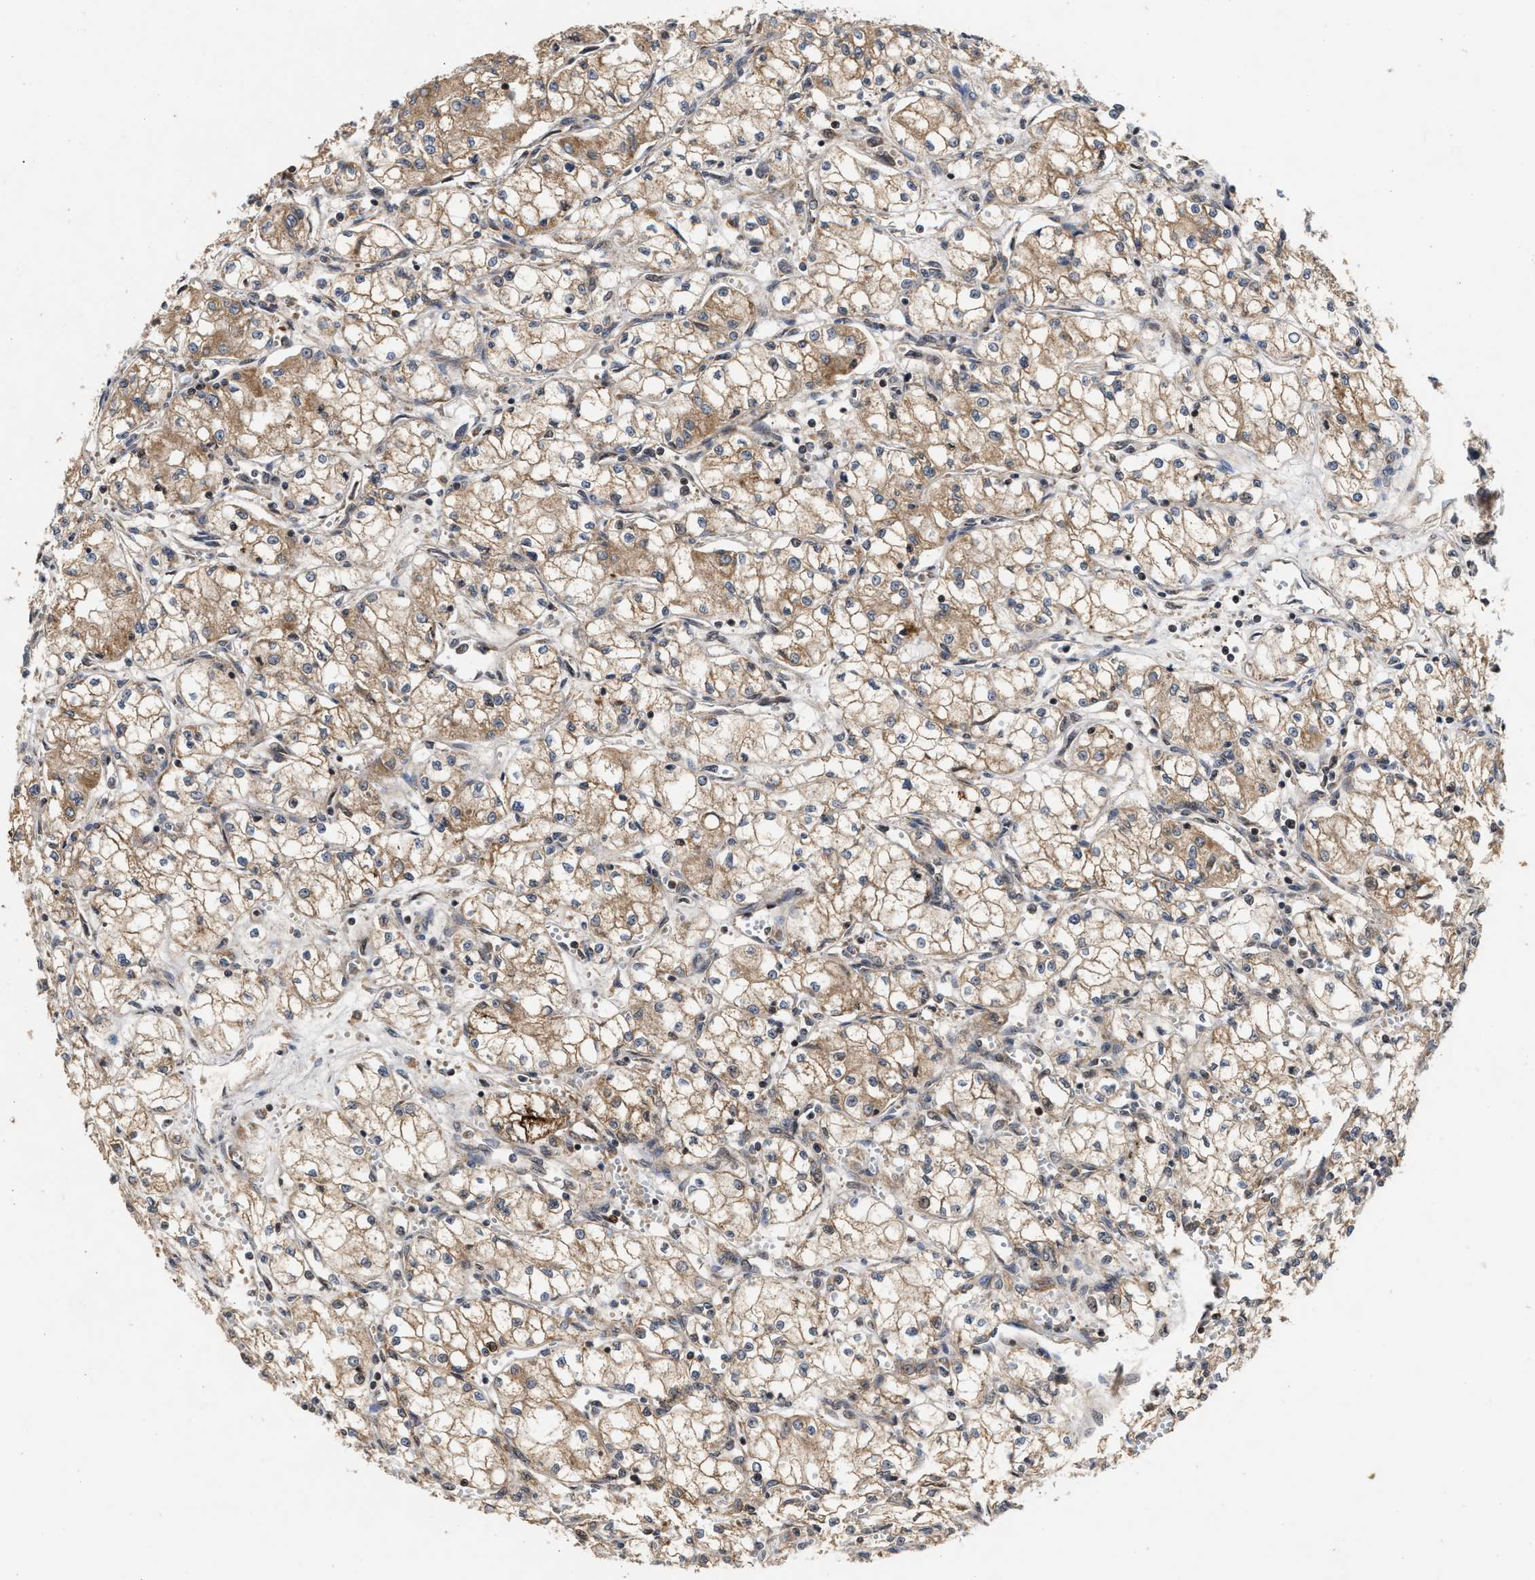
{"staining": {"intensity": "moderate", "quantity": ">75%", "location": "cytoplasmic/membranous"}, "tissue": "renal cancer", "cell_type": "Tumor cells", "image_type": "cancer", "snomed": [{"axis": "morphology", "description": "Normal tissue, NOS"}, {"axis": "morphology", "description": "Adenocarcinoma, NOS"}, {"axis": "topography", "description": "Kidney"}], "caption": "Moderate cytoplasmic/membranous protein positivity is identified in approximately >75% of tumor cells in adenocarcinoma (renal). (DAB (3,3'-diaminobenzidine) = brown stain, brightfield microscopy at high magnification).", "gene": "CFLAR", "patient": {"sex": "male", "age": 59}}